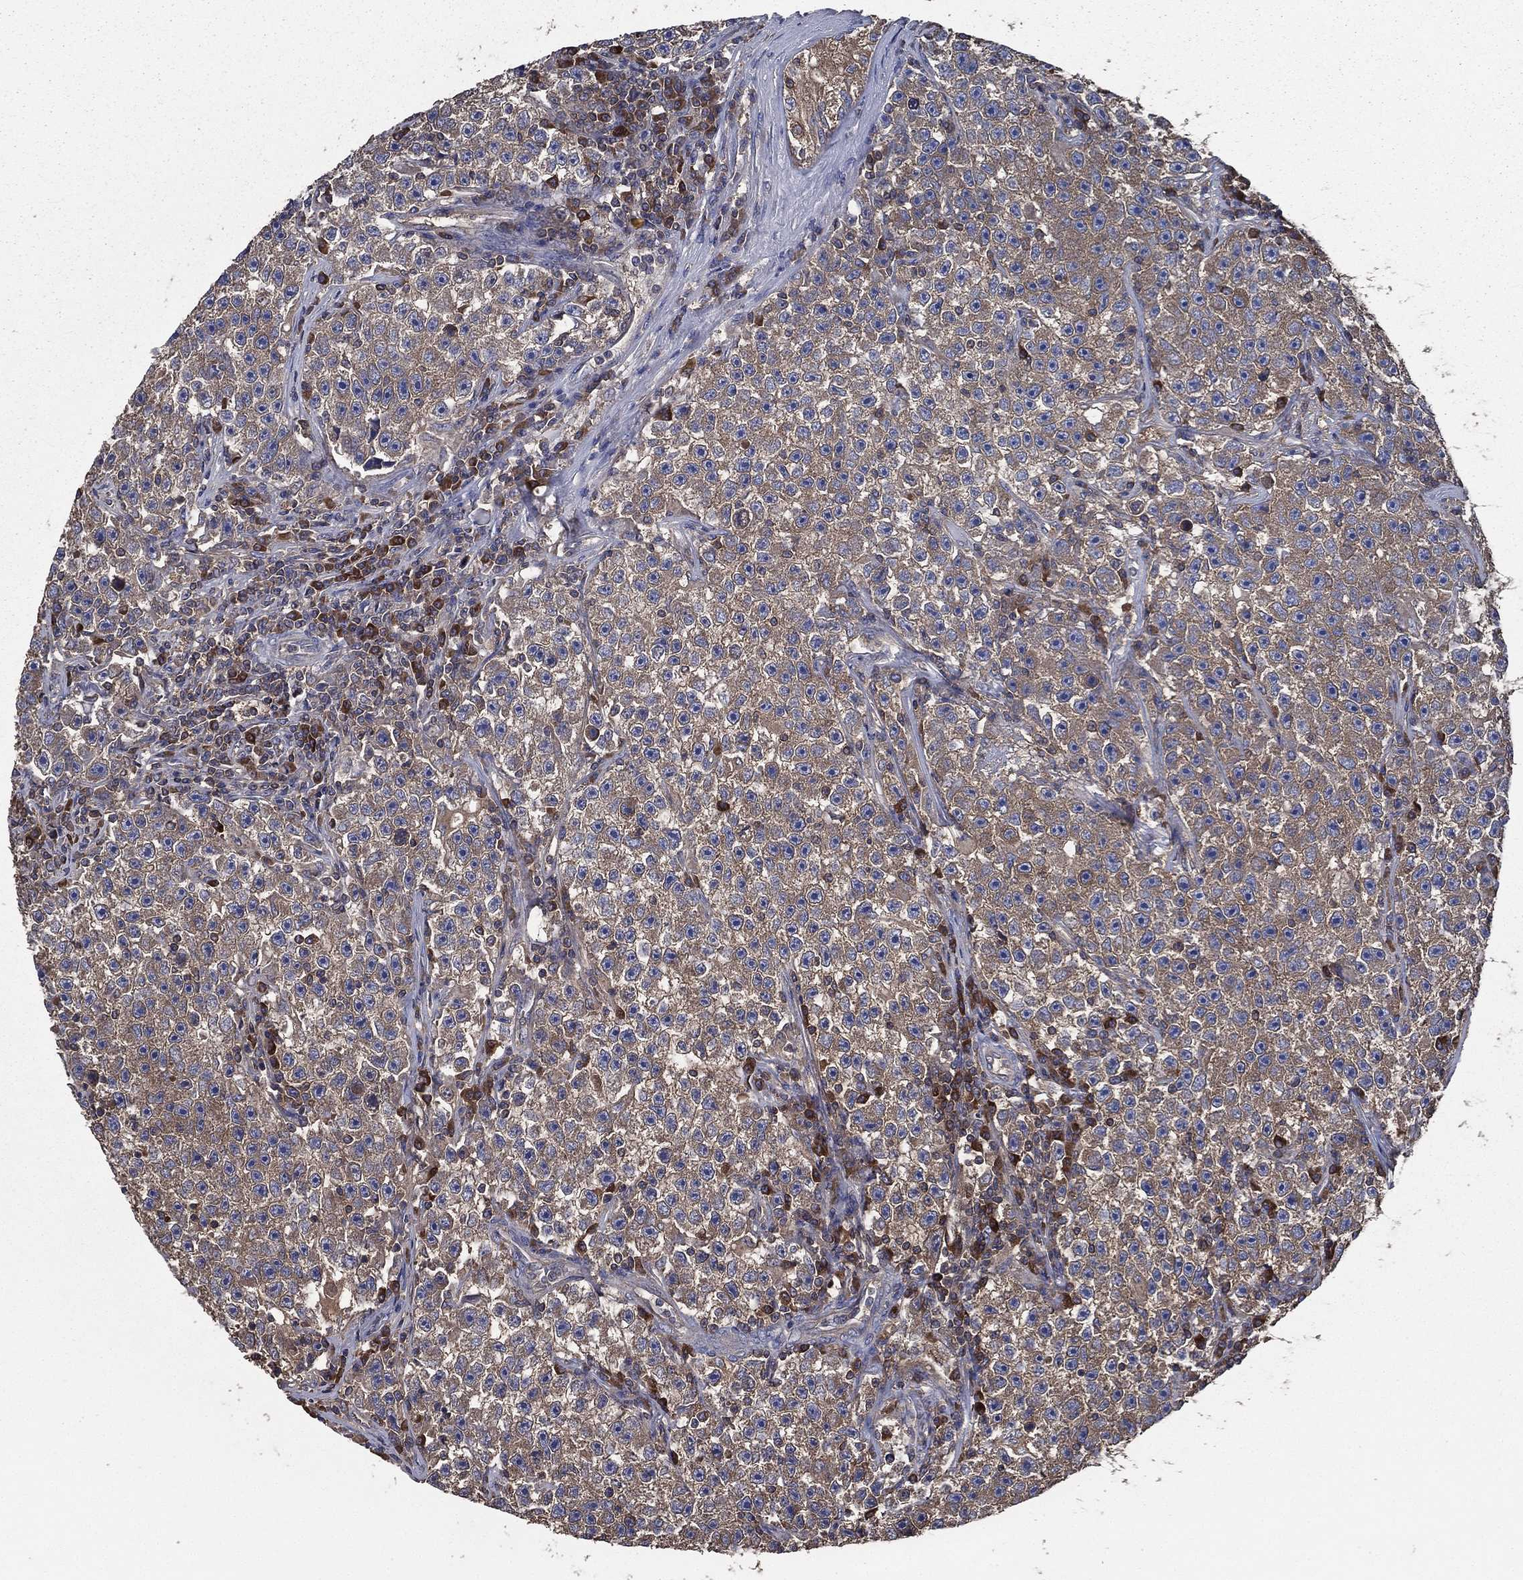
{"staining": {"intensity": "weak", "quantity": ">75%", "location": "cytoplasmic/membranous"}, "tissue": "testis cancer", "cell_type": "Tumor cells", "image_type": "cancer", "snomed": [{"axis": "morphology", "description": "Seminoma, NOS"}, {"axis": "topography", "description": "Testis"}], "caption": "Weak cytoplasmic/membranous protein expression is identified in about >75% of tumor cells in testis cancer.", "gene": "SARS1", "patient": {"sex": "male", "age": 22}}